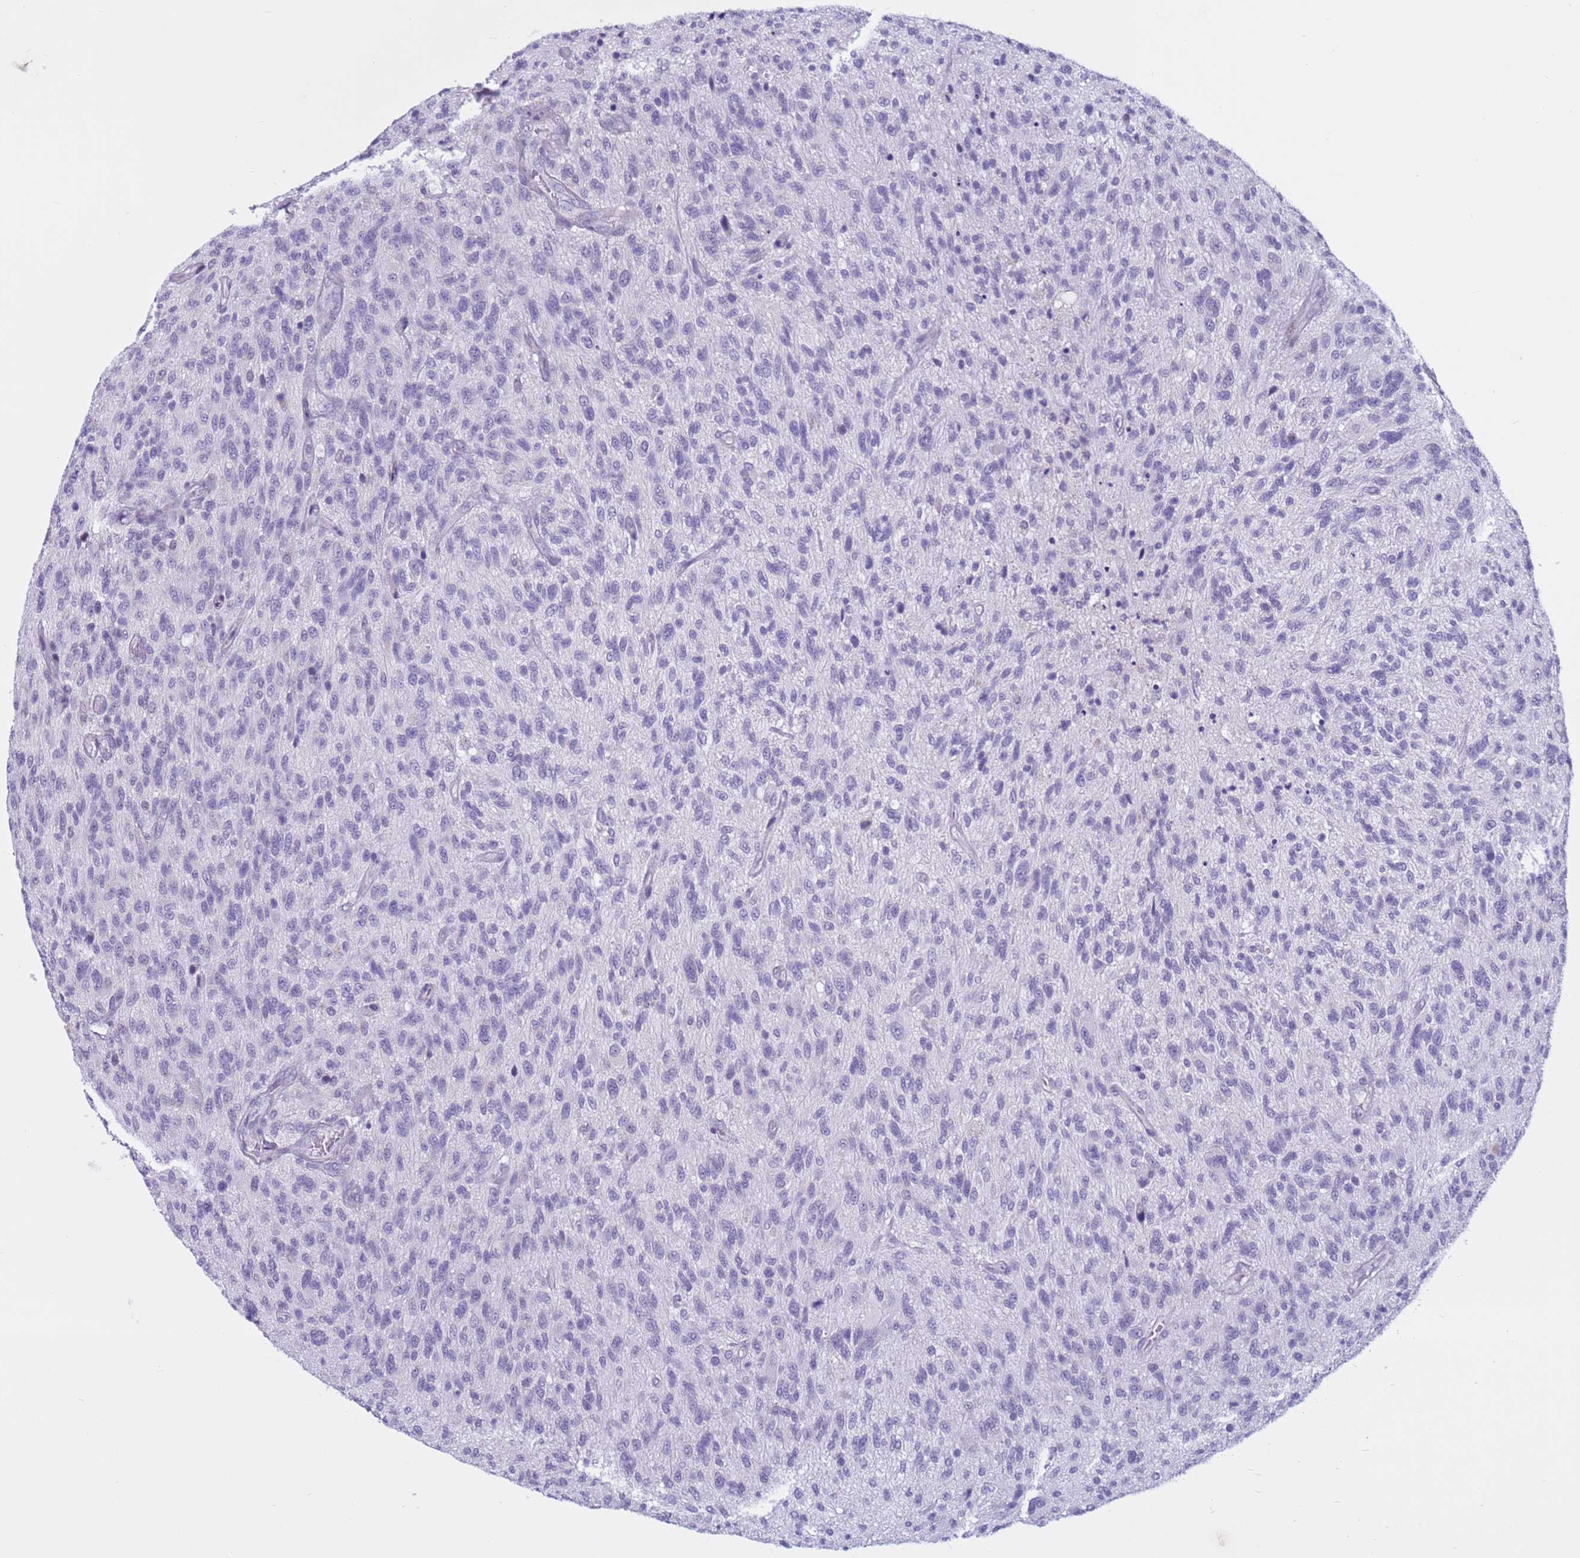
{"staining": {"intensity": "negative", "quantity": "none", "location": "none"}, "tissue": "glioma", "cell_type": "Tumor cells", "image_type": "cancer", "snomed": [{"axis": "morphology", "description": "Glioma, malignant, High grade"}, {"axis": "topography", "description": "Brain"}], "caption": "Tumor cells are negative for brown protein staining in malignant glioma (high-grade). Nuclei are stained in blue.", "gene": "CDK2AP2", "patient": {"sex": "male", "age": 47}}